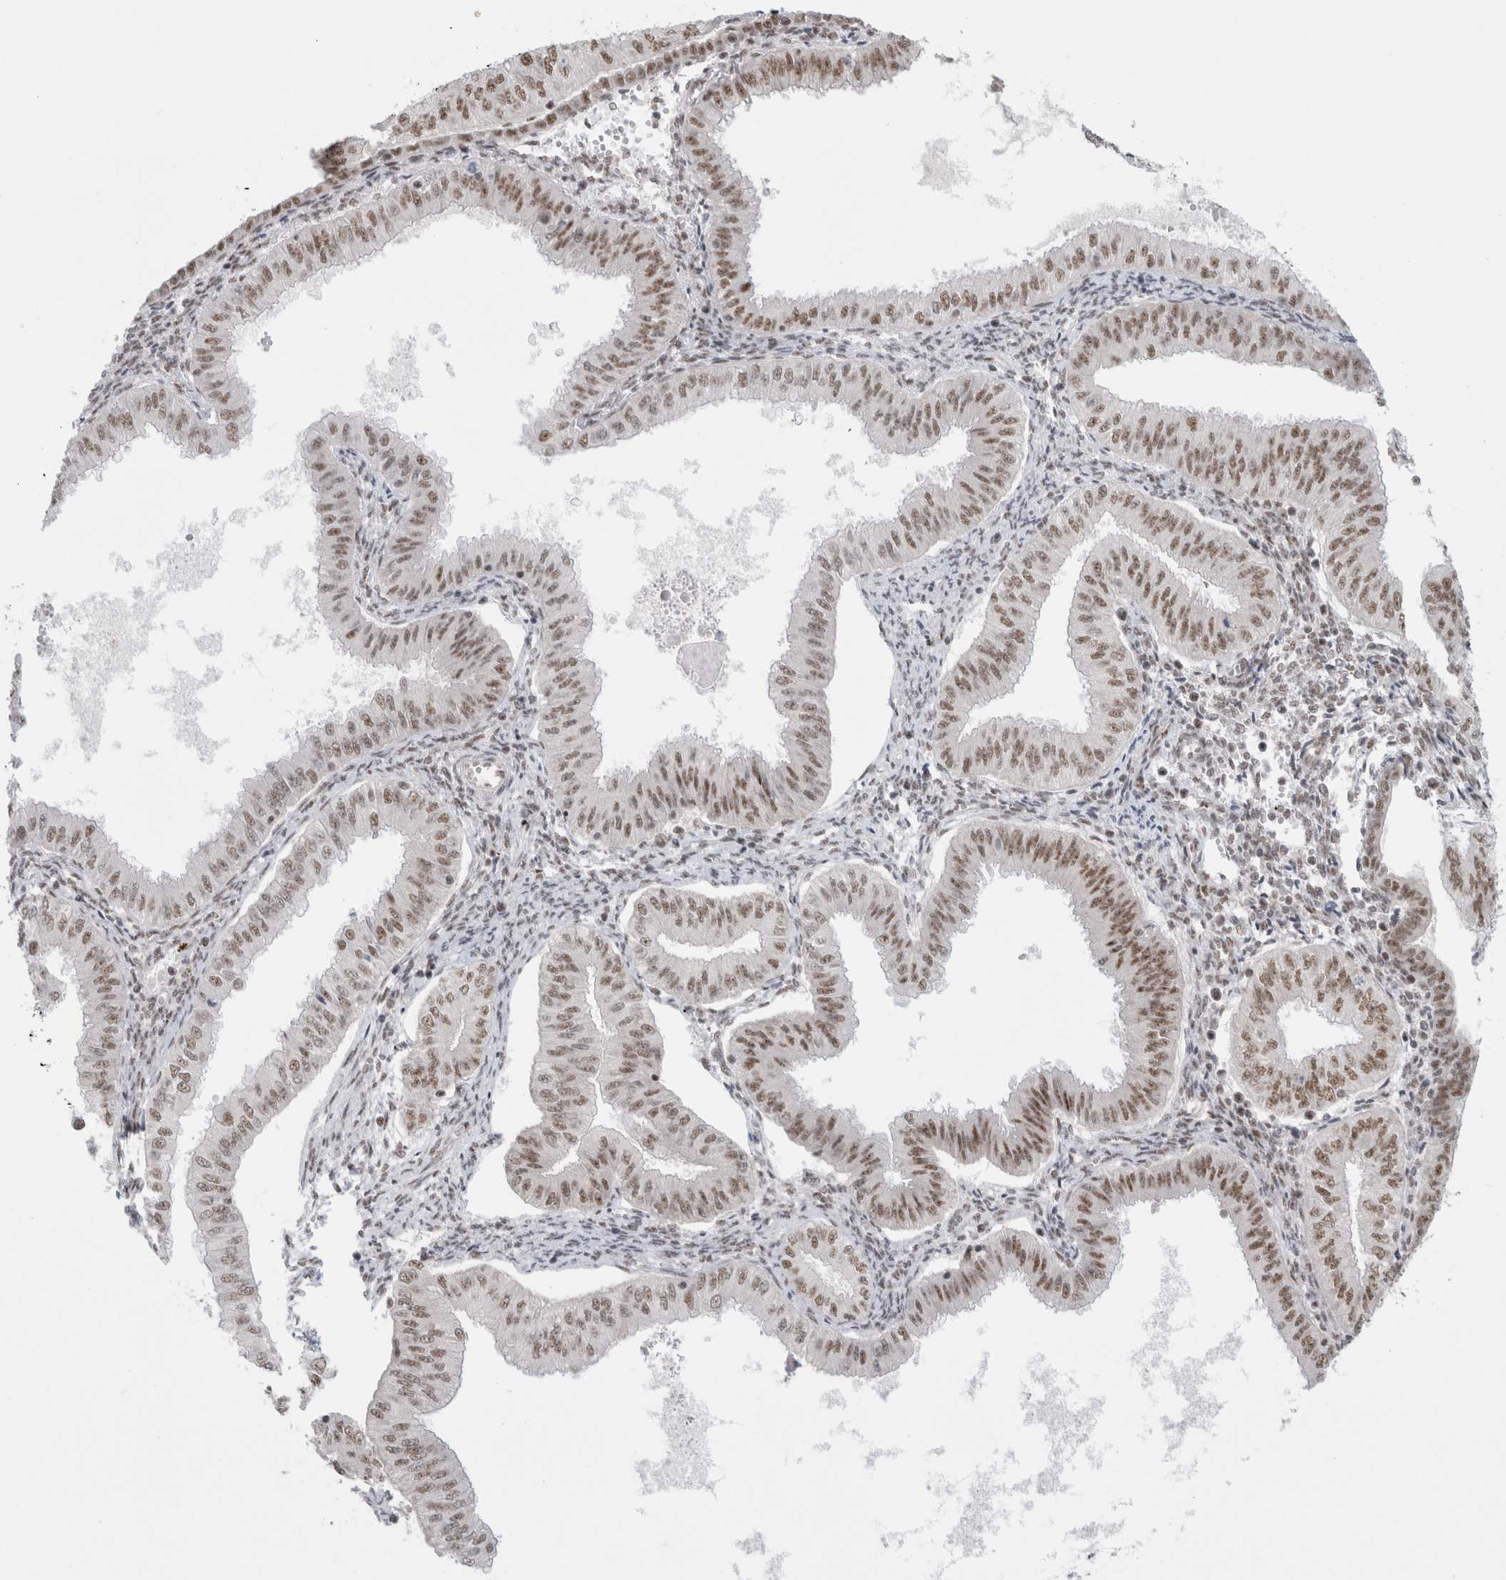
{"staining": {"intensity": "moderate", "quantity": ">75%", "location": "nuclear"}, "tissue": "endometrial cancer", "cell_type": "Tumor cells", "image_type": "cancer", "snomed": [{"axis": "morphology", "description": "Normal tissue, NOS"}, {"axis": "morphology", "description": "Adenocarcinoma, NOS"}, {"axis": "topography", "description": "Endometrium"}], "caption": "Endometrial adenocarcinoma stained for a protein shows moderate nuclear positivity in tumor cells. The staining was performed using DAB (3,3'-diaminobenzidine) to visualize the protein expression in brown, while the nuclei were stained in blue with hematoxylin (Magnification: 20x).", "gene": "TRMT12", "patient": {"sex": "female", "age": 53}}